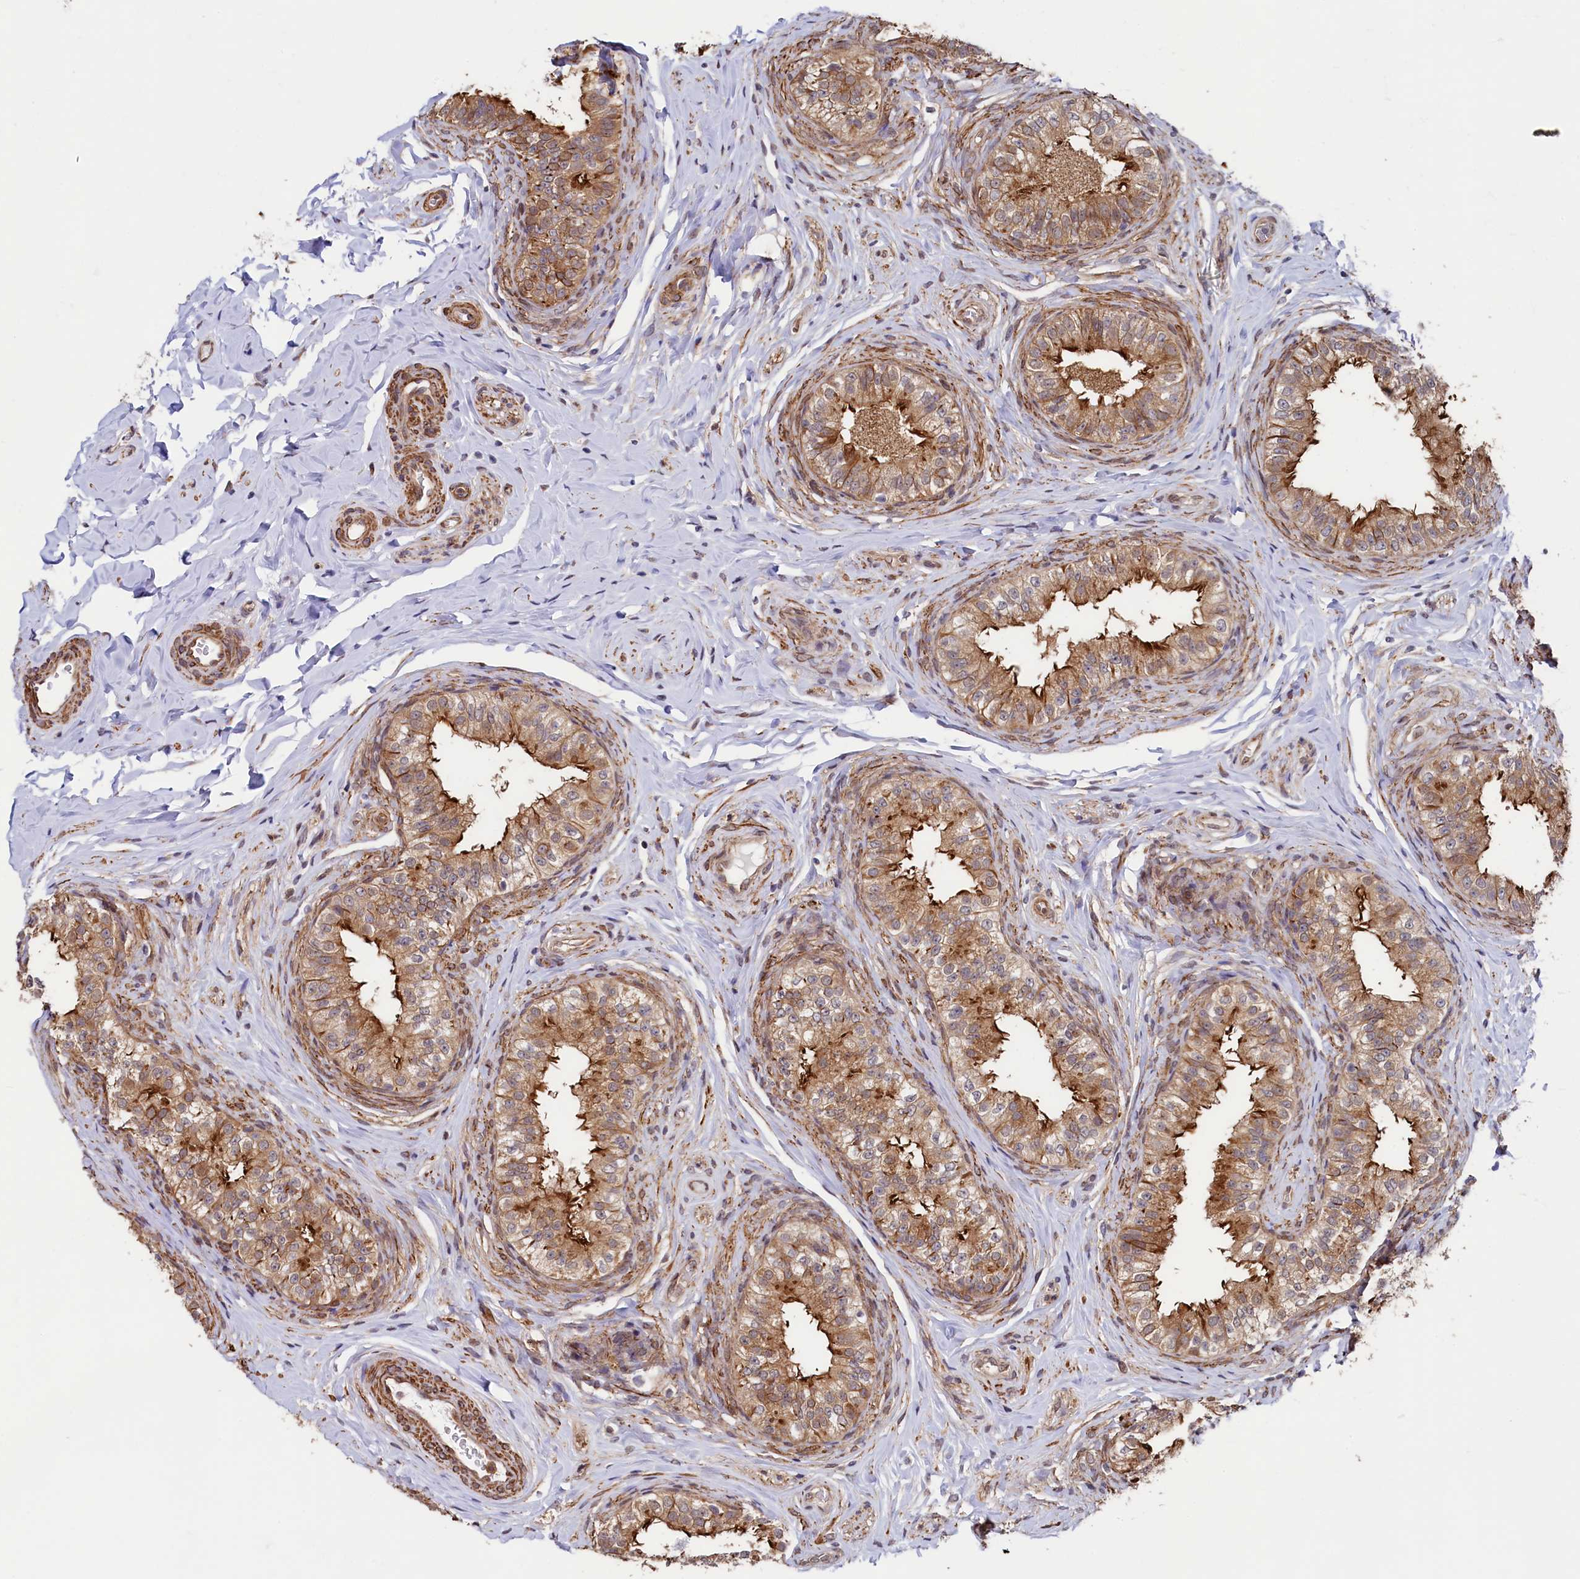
{"staining": {"intensity": "moderate", "quantity": ">75%", "location": "cytoplasmic/membranous"}, "tissue": "epididymis", "cell_type": "Glandular cells", "image_type": "normal", "snomed": [{"axis": "morphology", "description": "Normal tissue, NOS"}, {"axis": "topography", "description": "Epididymis"}], "caption": "Immunohistochemistry staining of unremarkable epididymis, which reveals medium levels of moderate cytoplasmic/membranous staining in approximately >75% of glandular cells indicating moderate cytoplasmic/membranous protein positivity. The staining was performed using DAB (3,3'-diaminobenzidine) (brown) for protein detection and nuclei were counterstained in hematoxylin (blue).", "gene": "LEO1", "patient": {"sex": "male", "age": 49}}